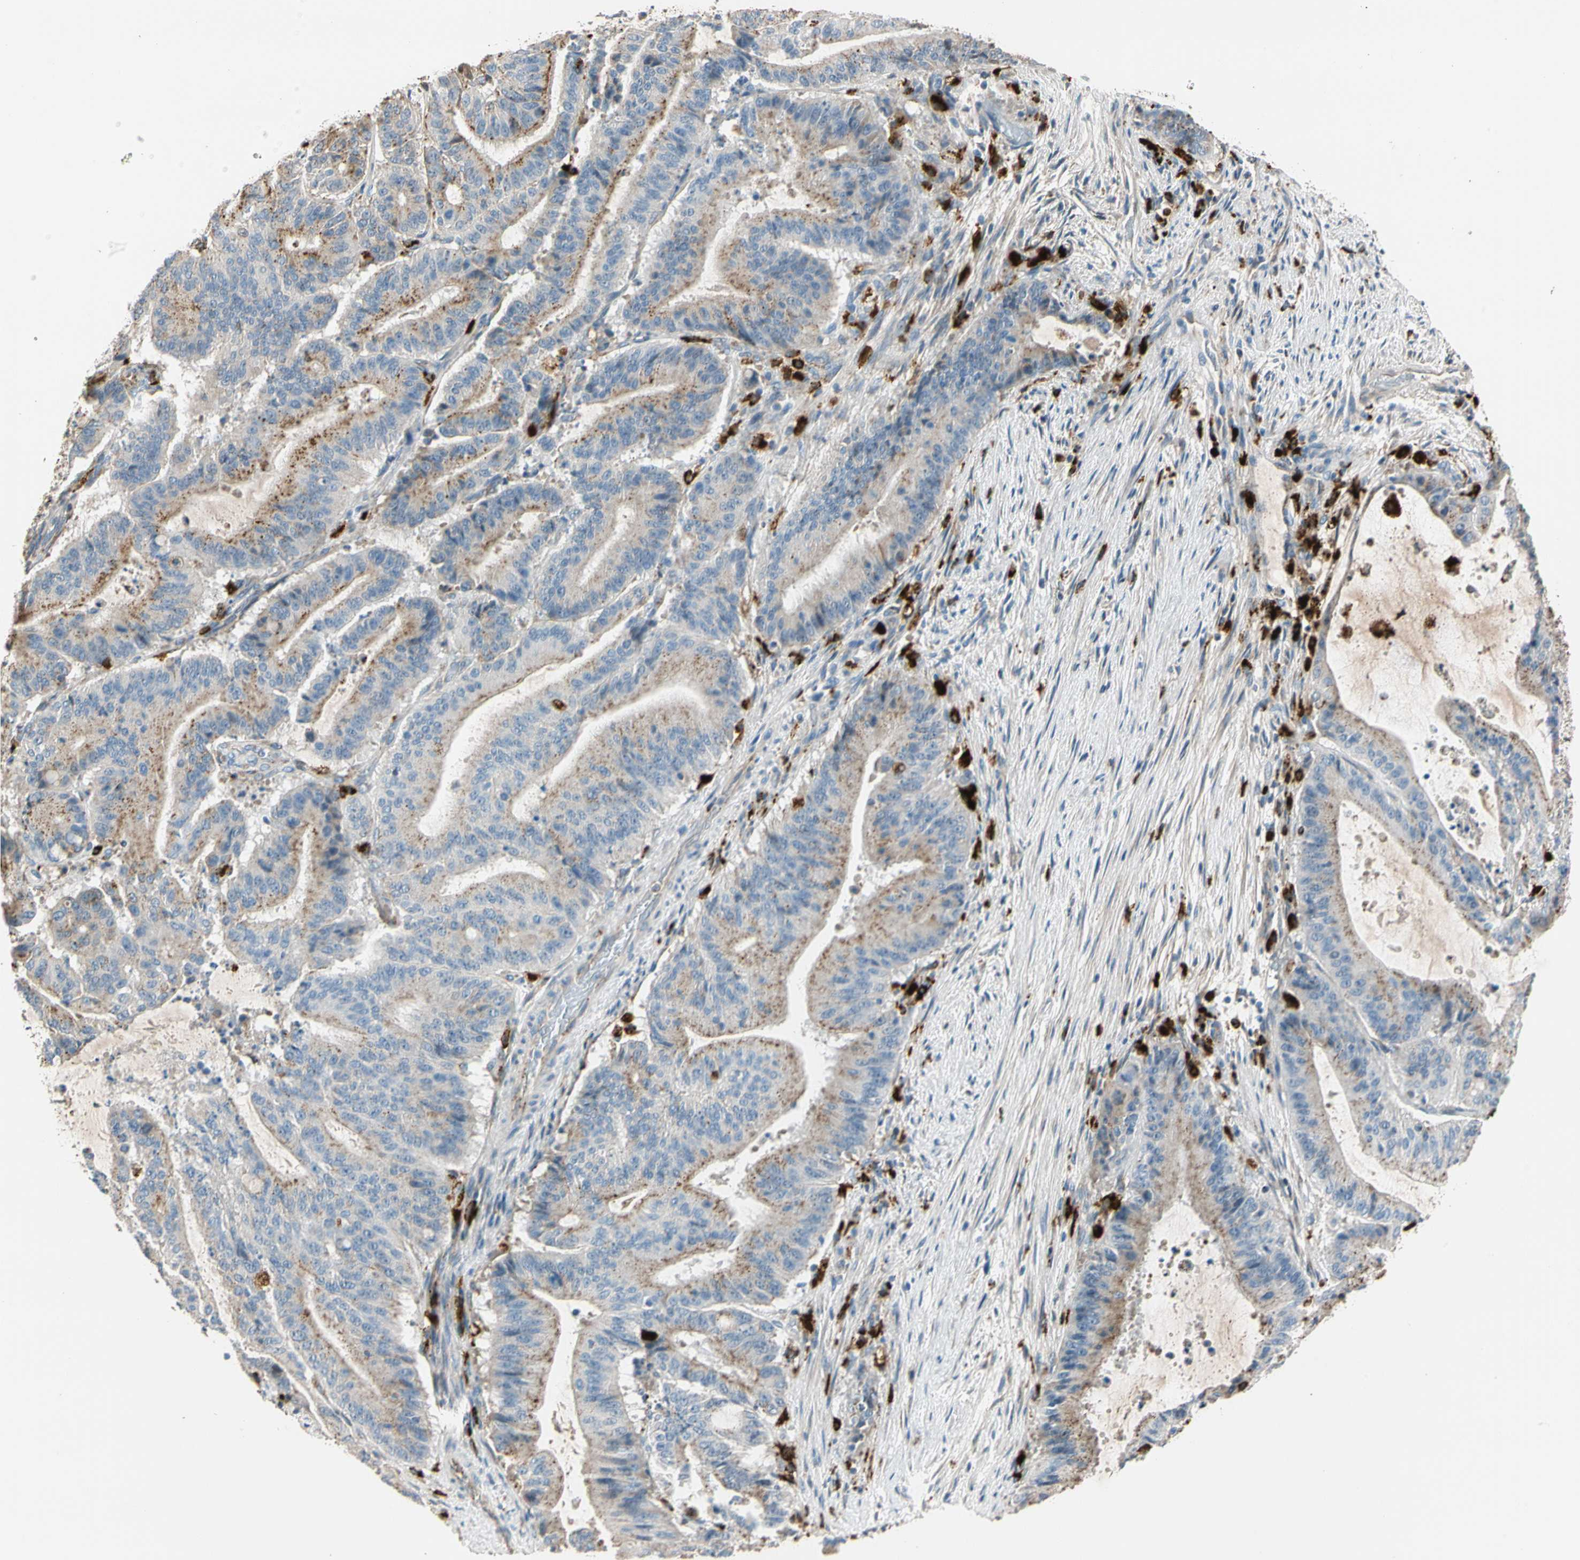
{"staining": {"intensity": "moderate", "quantity": "25%-75%", "location": "cytoplasmic/membranous"}, "tissue": "liver cancer", "cell_type": "Tumor cells", "image_type": "cancer", "snomed": [{"axis": "morphology", "description": "Cholangiocarcinoma"}, {"axis": "topography", "description": "Liver"}], "caption": "Liver cancer (cholangiocarcinoma) stained for a protein exhibits moderate cytoplasmic/membranous positivity in tumor cells.", "gene": "GM2A", "patient": {"sex": "female", "age": 73}}